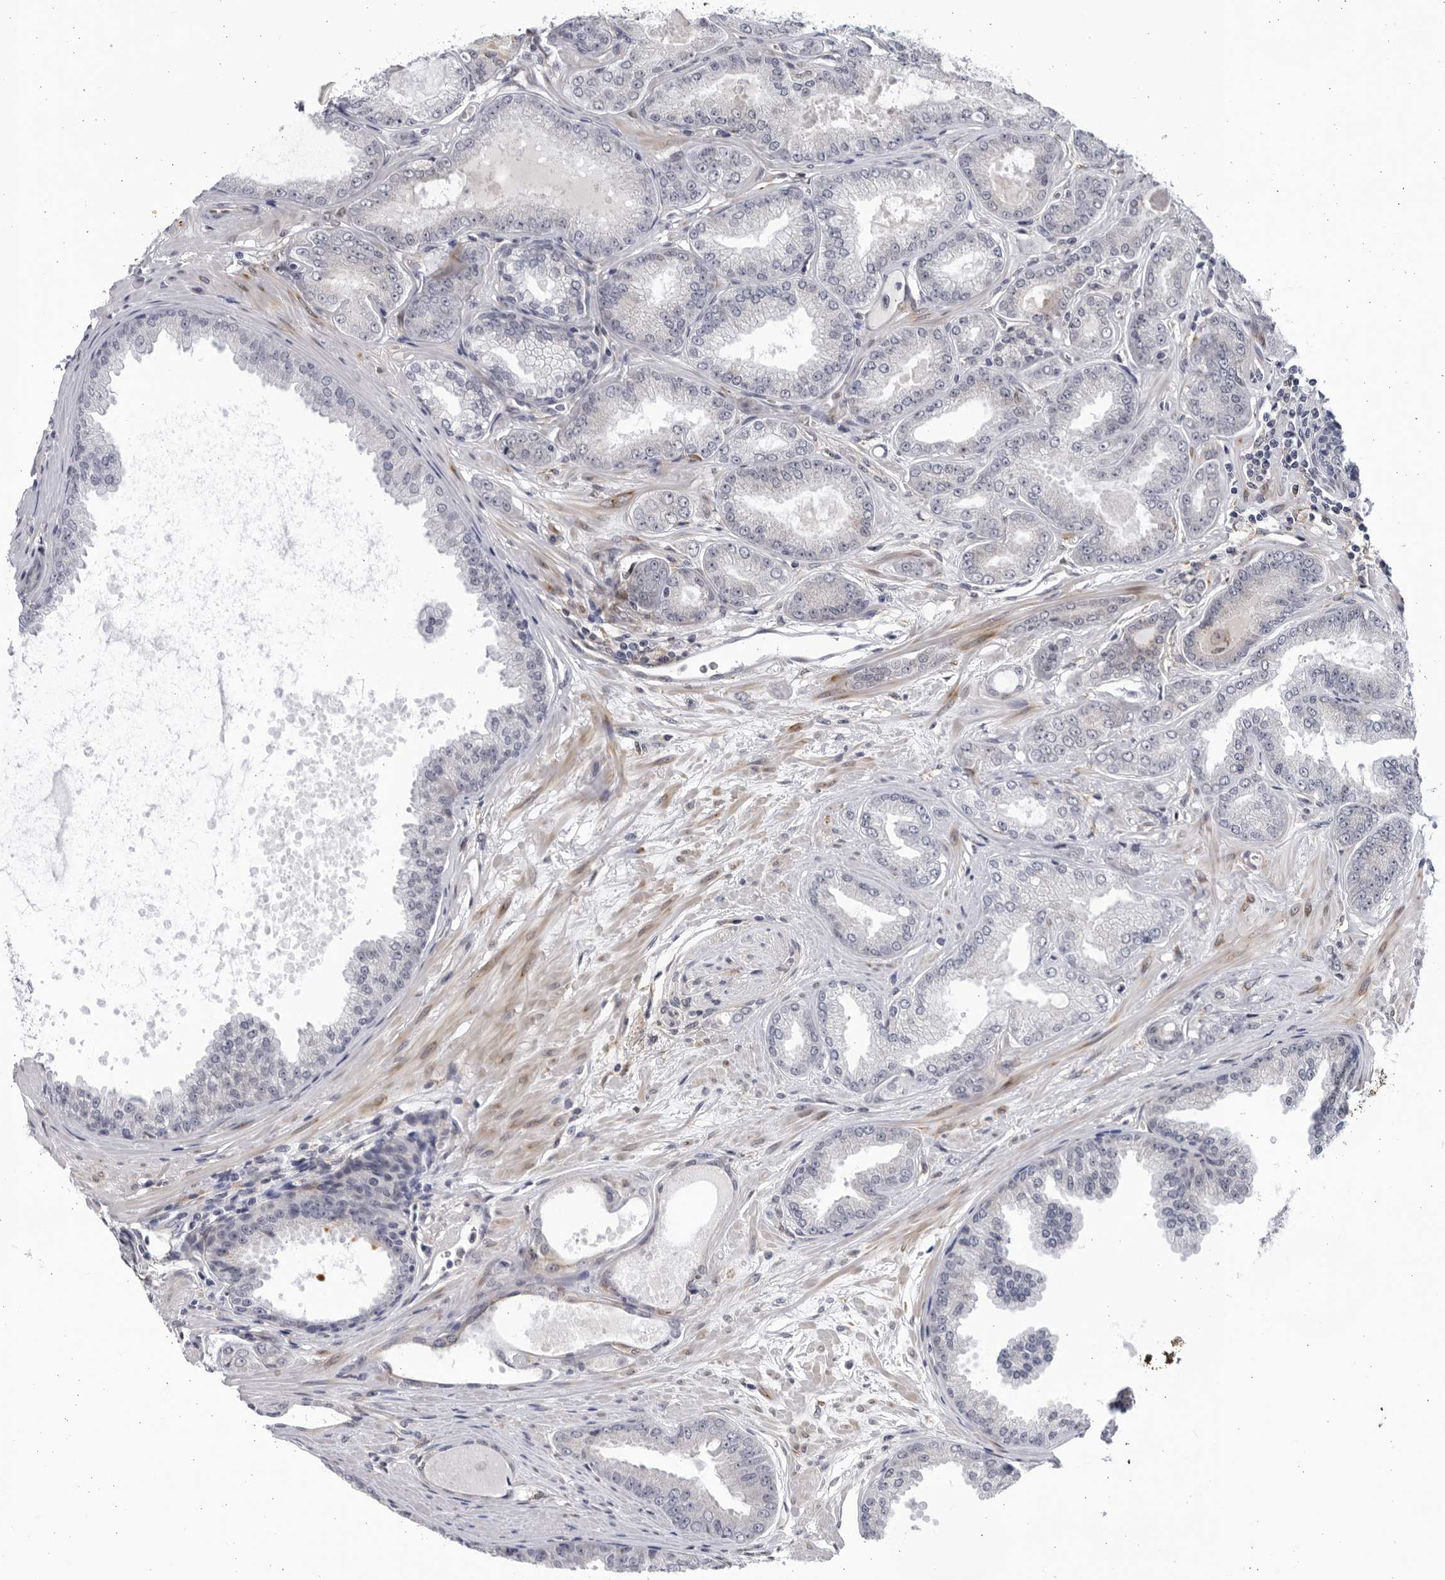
{"staining": {"intensity": "negative", "quantity": "none", "location": "none"}, "tissue": "prostate cancer", "cell_type": "Tumor cells", "image_type": "cancer", "snomed": [{"axis": "morphology", "description": "Adenocarcinoma, Low grade"}, {"axis": "topography", "description": "Prostate"}], "caption": "High magnification brightfield microscopy of low-grade adenocarcinoma (prostate) stained with DAB (3,3'-diaminobenzidine) (brown) and counterstained with hematoxylin (blue): tumor cells show no significant staining. (DAB immunohistochemistry (IHC) with hematoxylin counter stain).", "gene": "BMP2K", "patient": {"sex": "male", "age": 63}}